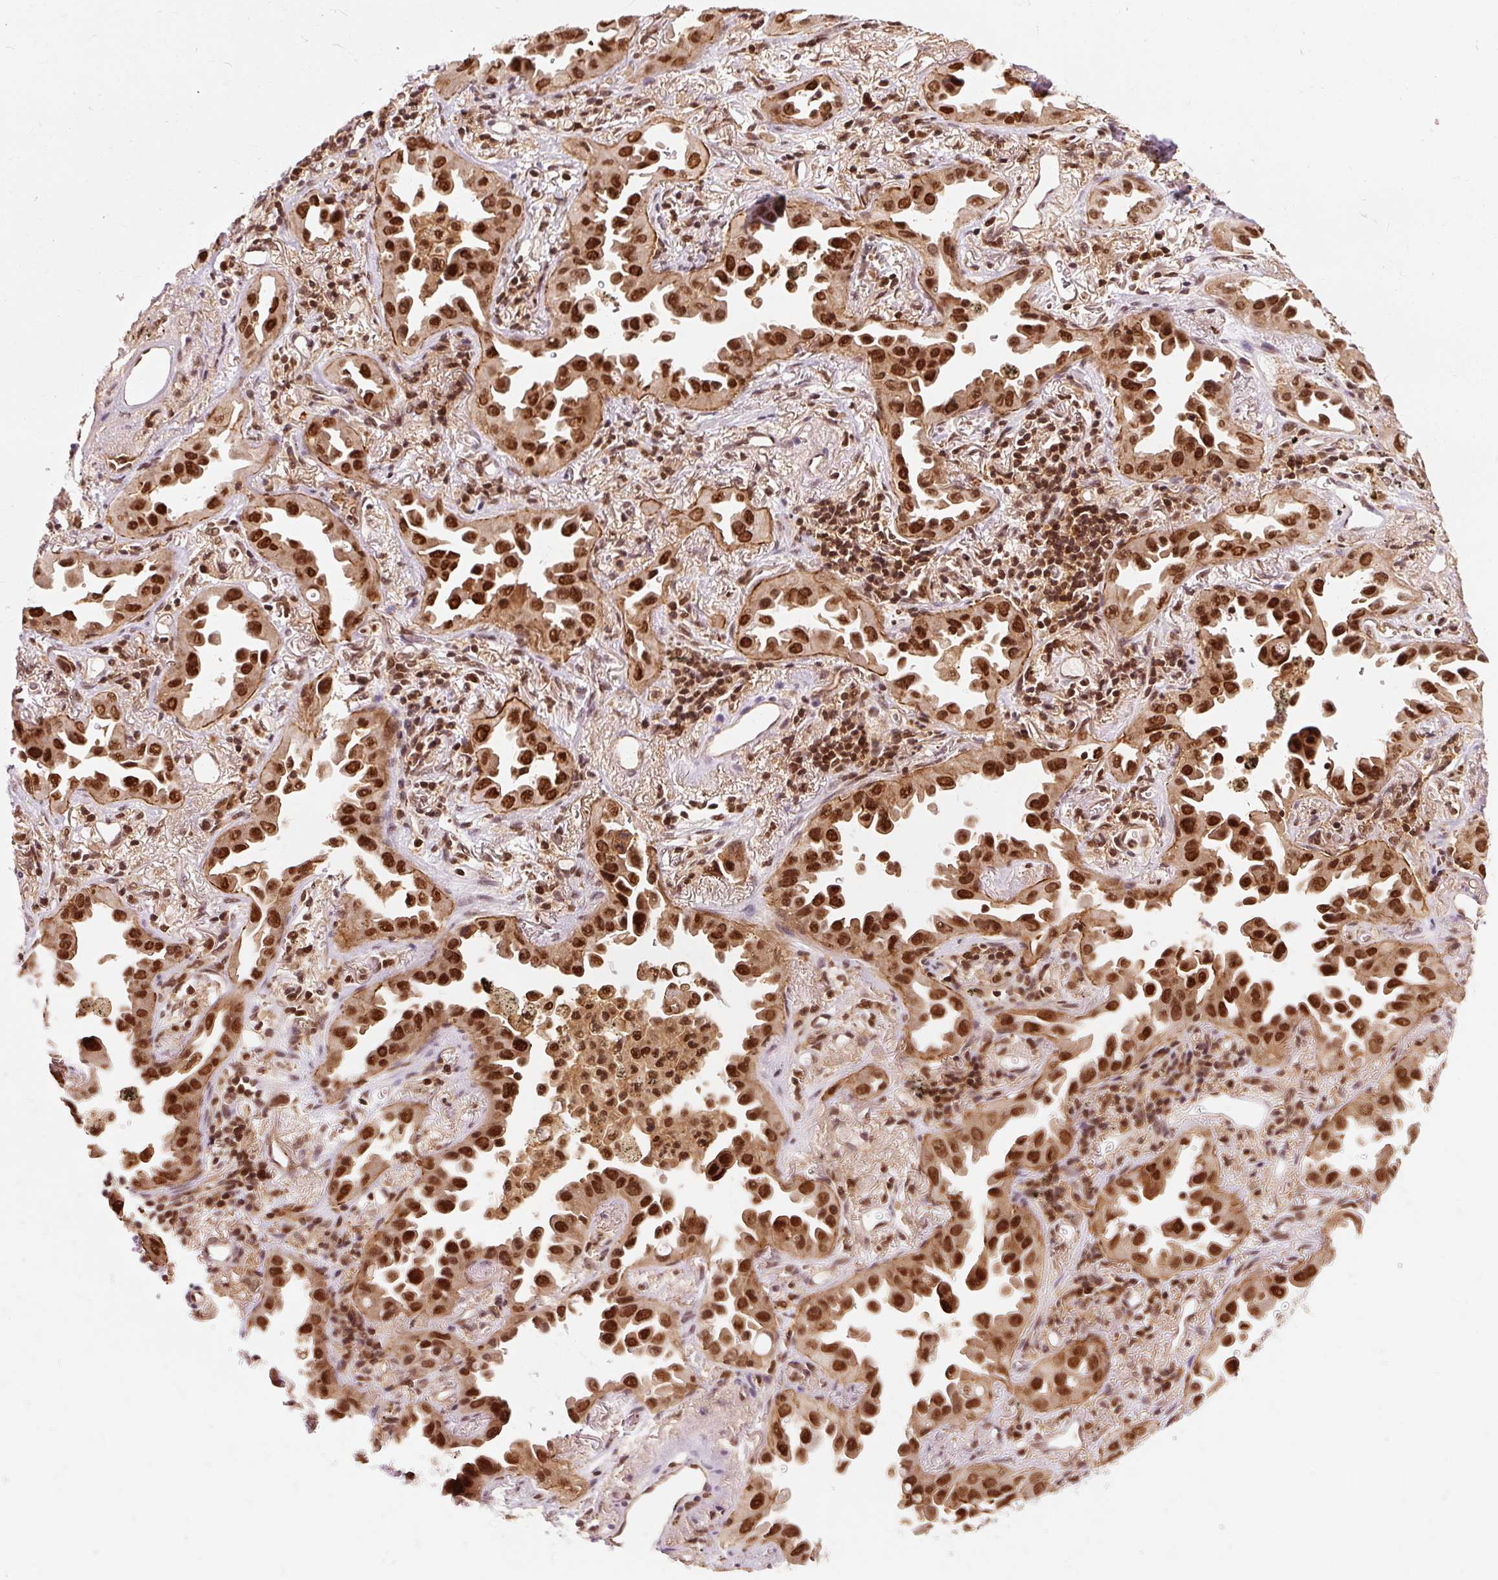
{"staining": {"intensity": "strong", "quantity": ">75%", "location": "nuclear"}, "tissue": "lung cancer", "cell_type": "Tumor cells", "image_type": "cancer", "snomed": [{"axis": "morphology", "description": "Adenocarcinoma, NOS"}, {"axis": "topography", "description": "Lung"}], "caption": "Brown immunohistochemical staining in human adenocarcinoma (lung) exhibits strong nuclear staining in approximately >75% of tumor cells.", "gene": "CSTF1", "patient": {"sex": "male", "age": 68}}